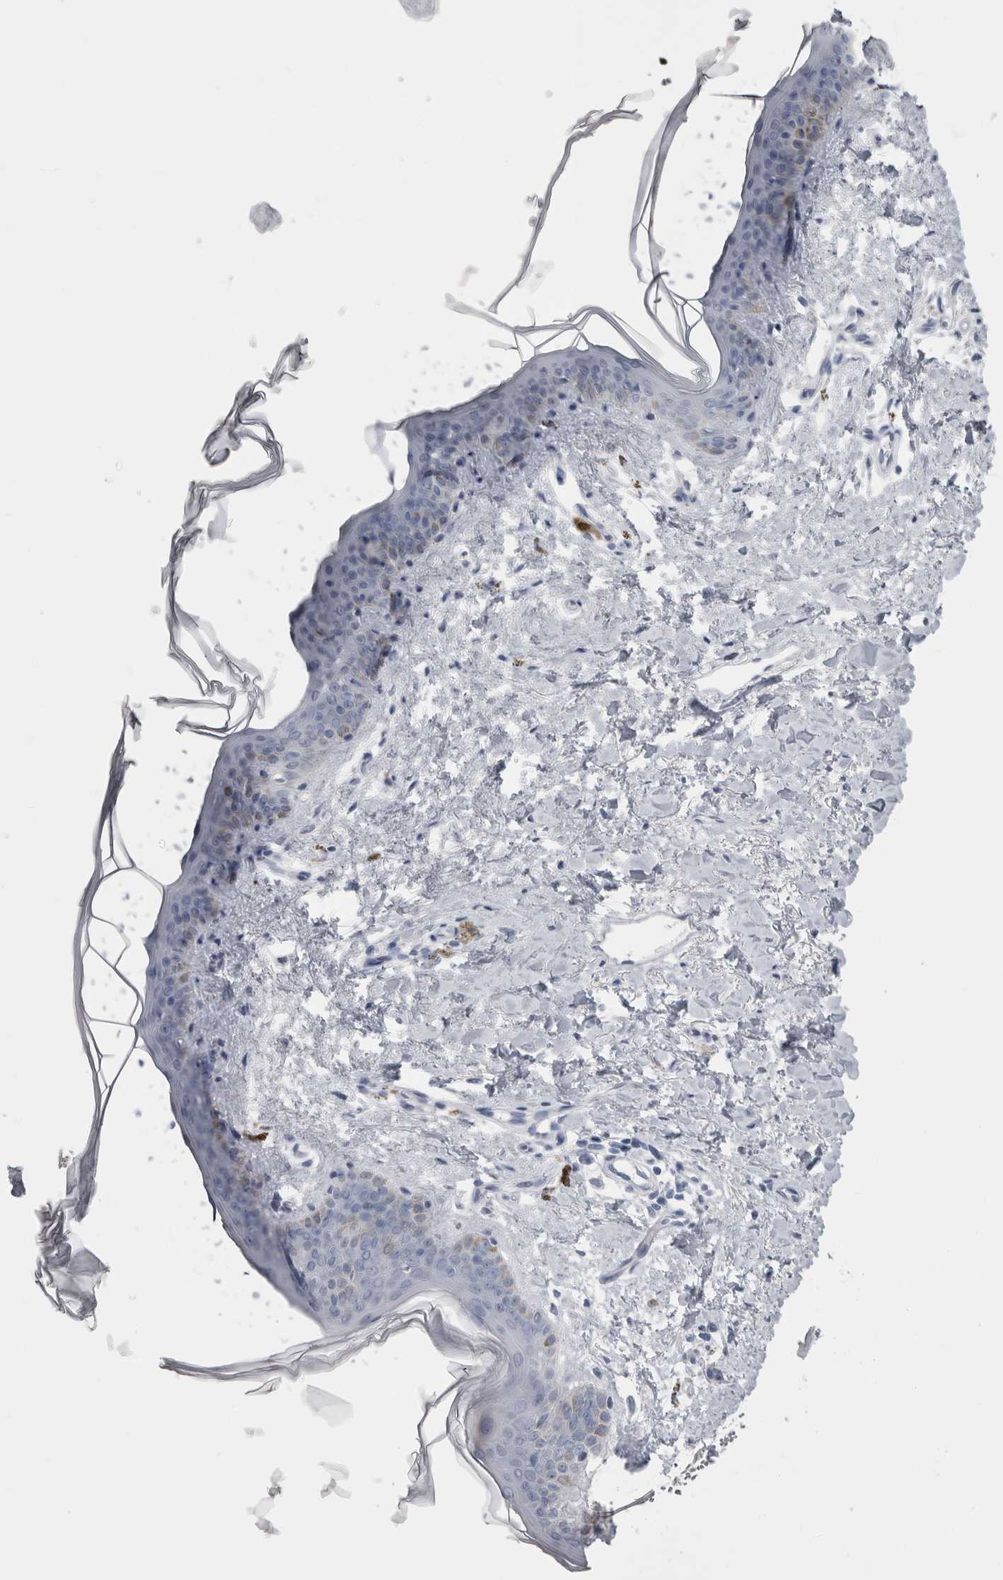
{"staining": {"intensity": "negative", "quantity": "none", "location": "none"}, "tissue": "skin", "cell_type": "Fibroblasts", "image_type": "normal", "snomed": [{"axis": "morphology", "description": "Normal tissue, NOS"}, {"axis": "topography", "description": "Skin"}], "caption": "Immunohistochemistry (IHC) image of normal skin stained for a protein (brown), which exhibits no expression in fibroblasts.", "gene": "MSMB", "patient": {"sex": "female", "age": 46}}